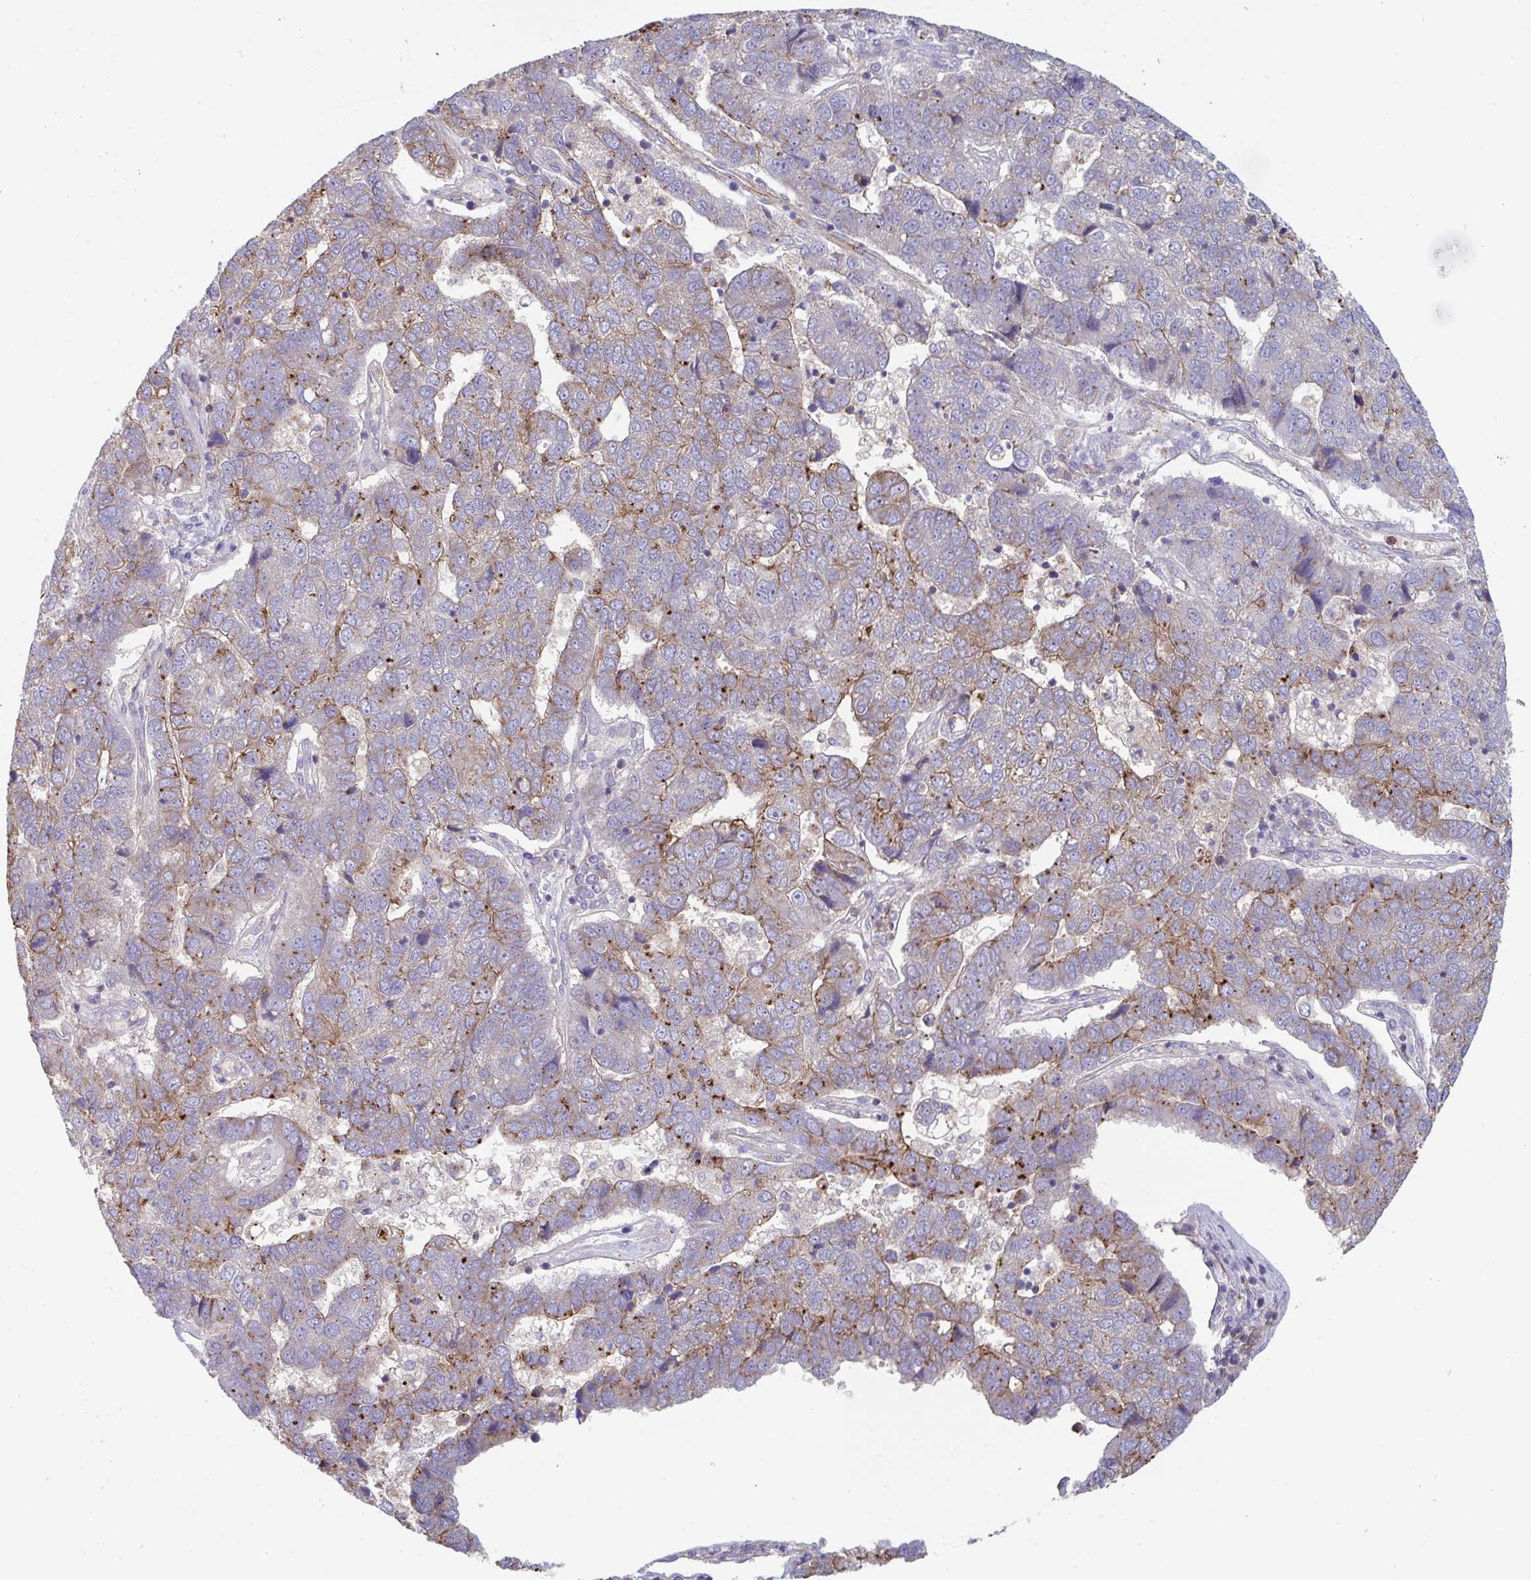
{"staining": {"intensity": "moderate", "quantity": "<25%", "location": "cytoplasmic/membranous"}, "tissue": "pancreatic cancer", "cell_type": "Tumor cells", "image_type": "cancer", "snomed": [{"axis": "morphology", "description": "Adenocarcinoma, NOS"}, {"axis": "topography", "description": "Pancreas"}], "caption": "Adenocarcinoma (pancreatic) was stained to show a protein in brown. There is low levels of moderate cytoplasmic/membranous positivity in about <25% of tumor cells. The protein is shown in brown color, while the nuclei are stained blue.", "gene": "SLC9A6", "patient": {"sex": "female", "age": 61}}